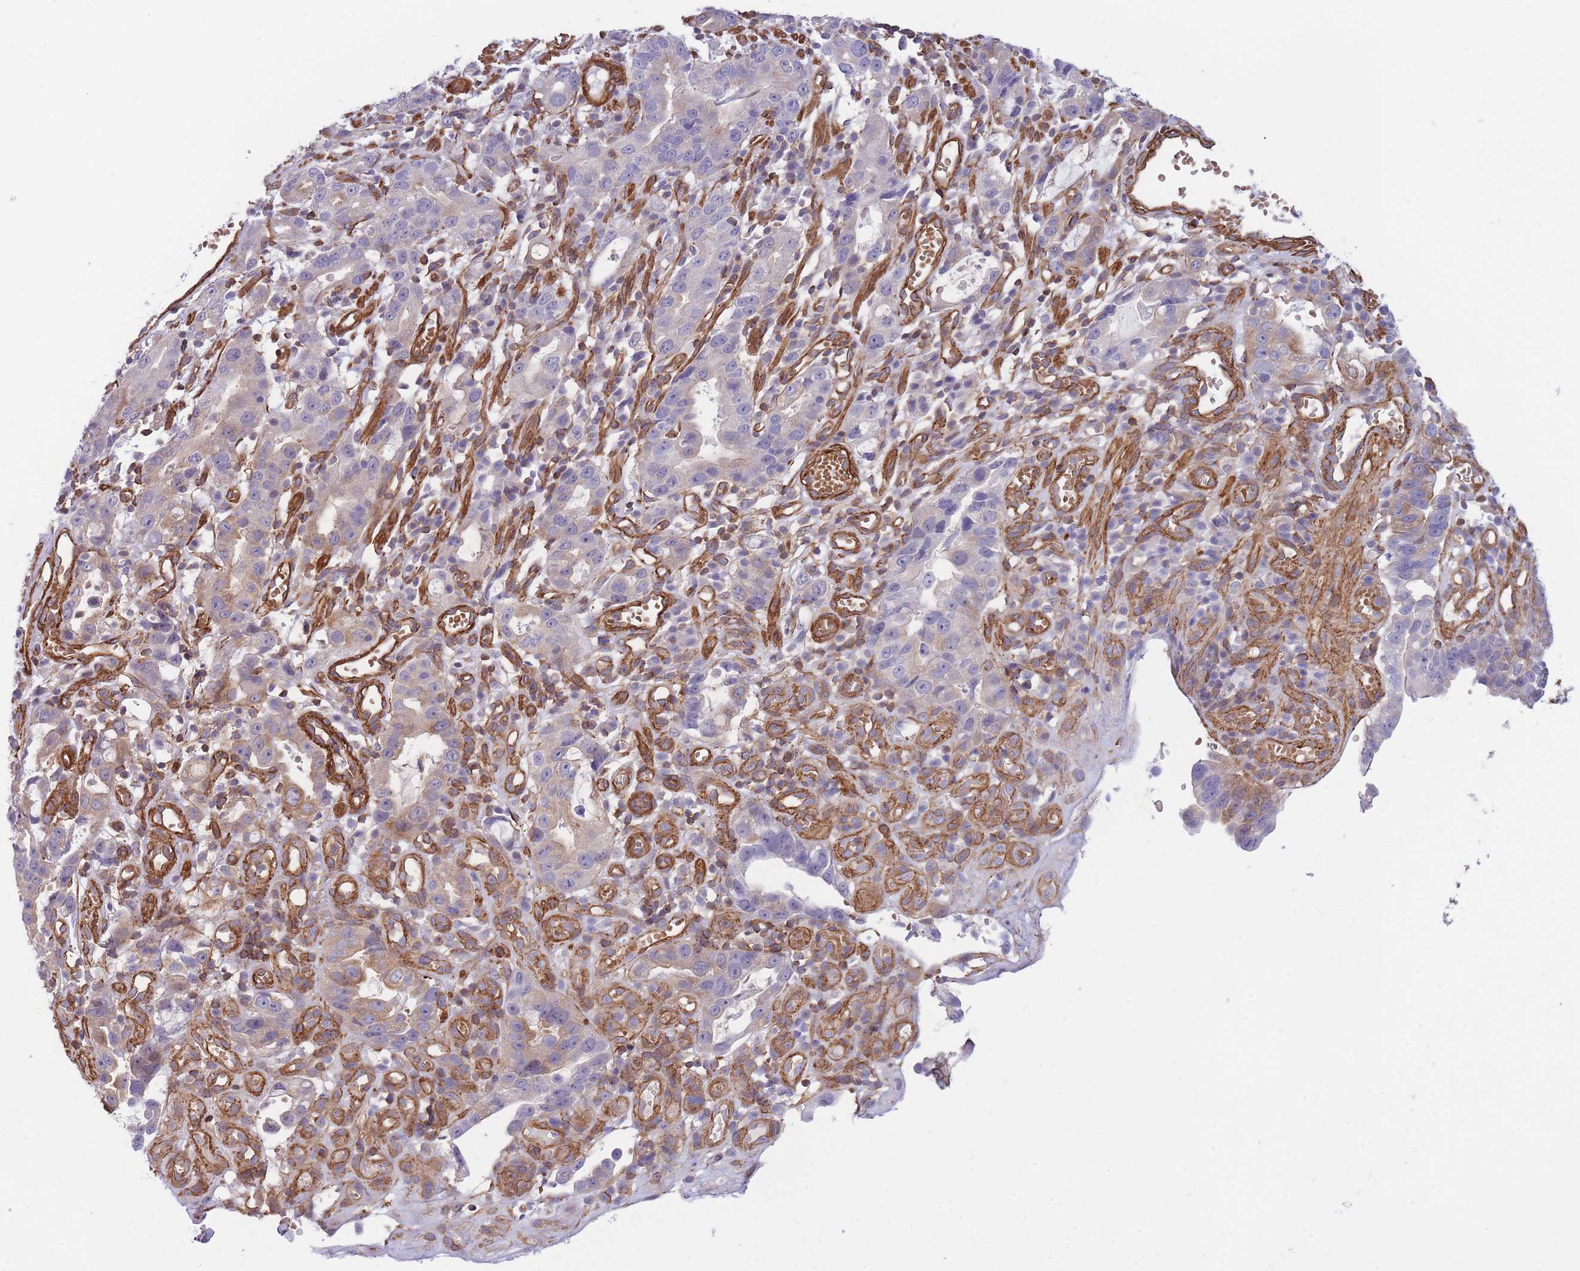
{"staining": {"intensity": "moderate", "quantity": "<25%", "location": "cytoplasmic/membranous"}, "tissue": "stomach cancer", "cell_type": "Tumor cells", "image_type": "cancer", "snomed": [{"axis": "morphology", "description": "Adenocarcinoma, NOS"}, {"axis": "topography", "description": "Stomach"}], "caption": "IHC of human stomach cancer reveals low levels of moderate cytoplasmic/membranous expression in approximately <25% of tumor cells.", "gene": "CDC25B", "patient": {"sex": "male", "age": 55}}